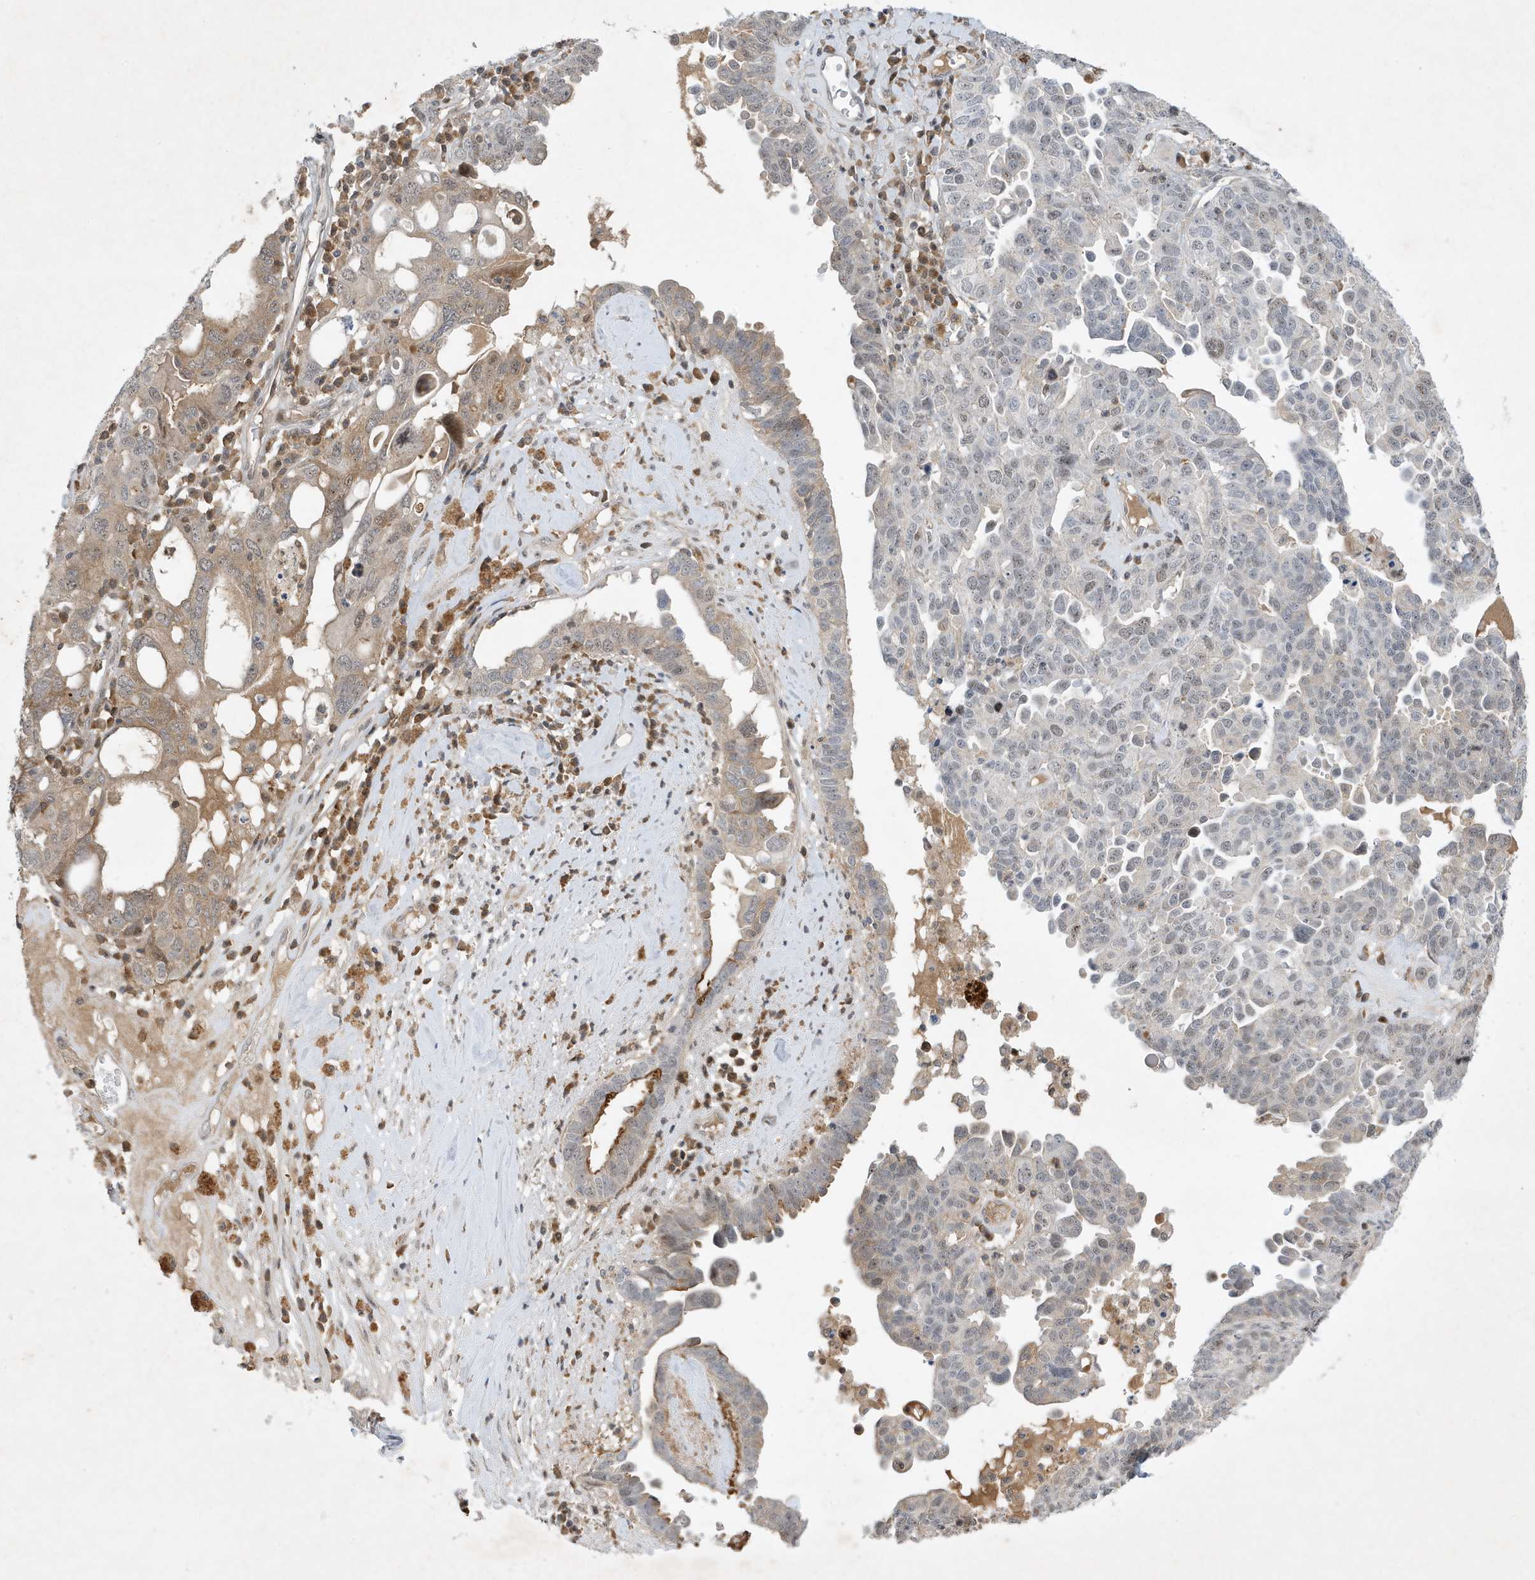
{"staining": {"intensity": "moderate", "quantity": "<25%", "location": "cytoplasmic/membranous"}, "tissue": "ovarian cancer", "cell_type": "Tumor cells", "image_type": "cancer", "snomed": [{"axis": "morphology", "description": "Carcinoma, endometroid"}, {"axis": "topography", "description": "Ovary"}], "caption": "High-power microscopy captured an IHC micrograph of ovarian cancer (endometroid carcinoma), revealing moderate cytoplasmic/membranous positivity in approximately <25% of tumor cells. The staining was performed using DAB to visualize the protein expression in brown, while the nuclei were stained in blue with hematoxylin (Magnification: 20x).", "gene": "MAST3", "patient": {"sex": "female", "age": 62}}